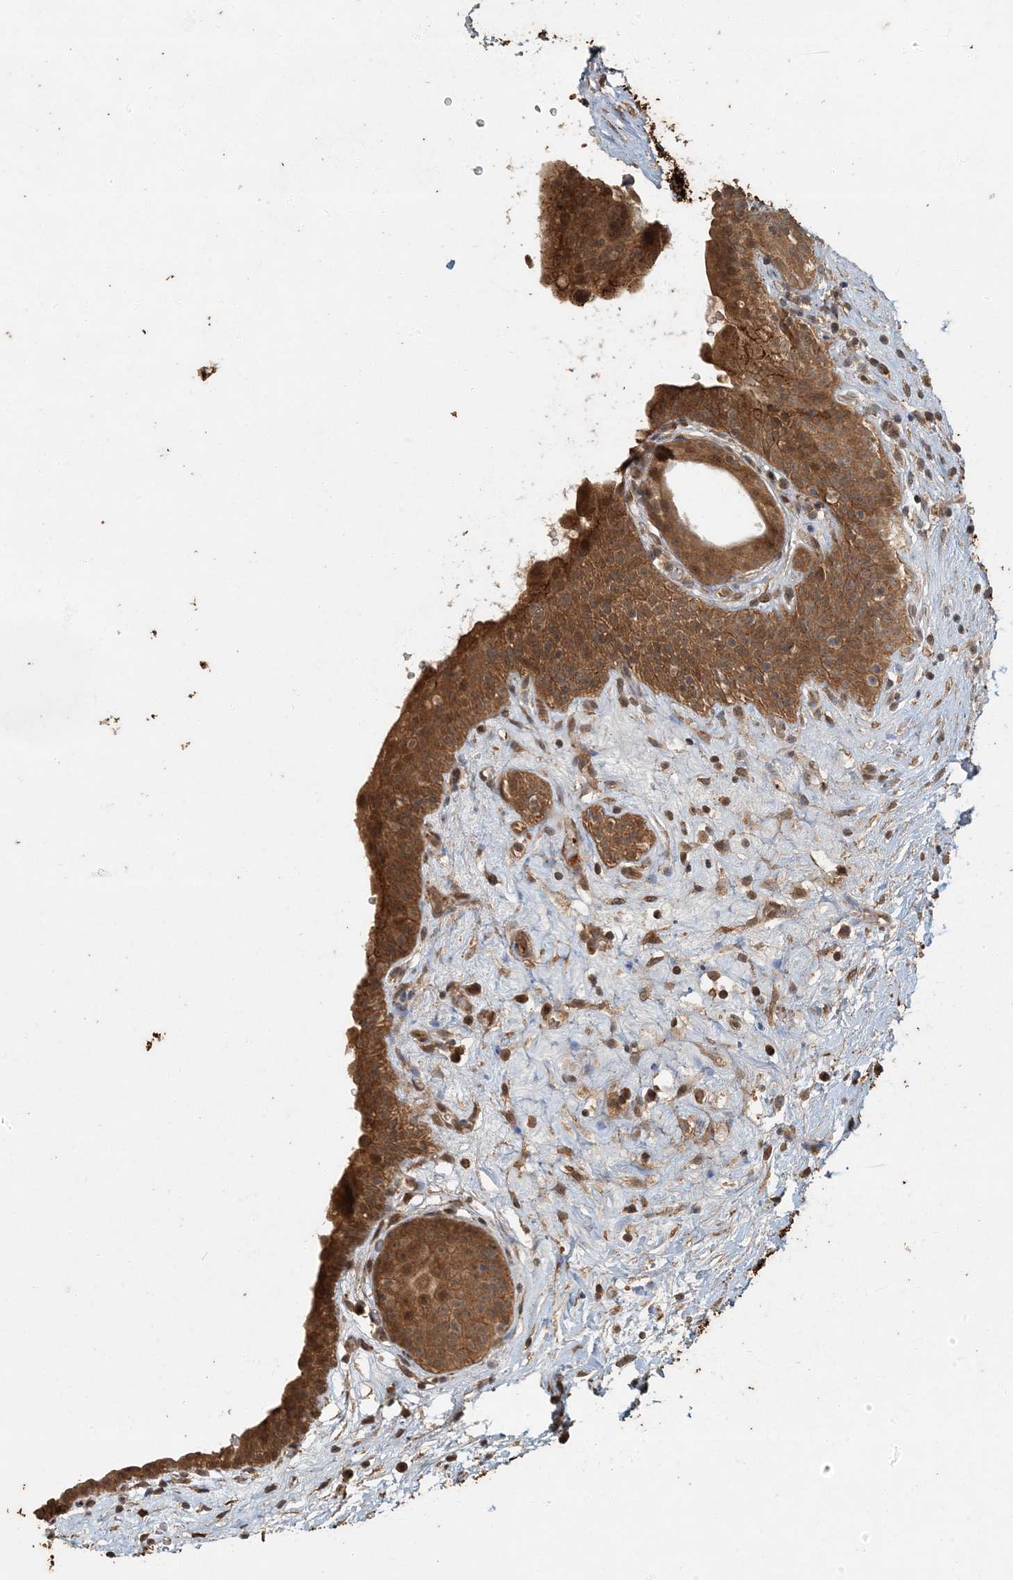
{"staining": {"intensity": "strong", "quantity": ">75%", "location": "cytoplasmic/membranous,nuclear"}, "tissue": "urinary bladder", "cell_type": "Urothelial cells", "image_type": "normal", "snomed": [{"axis": "morphology", "description": "Normal tissue, NOS"}, {"axis": "topography", "description": "Urinary bladder"}], "caption": "The histopathology image exhibits staining of normal urinary bladder, revealing strong cytoplasmic/membranous,nuclear protein expression (brown color) within urothelial cells.", "gene": "AK9", "patient": {"sex": "male", "age": 83}}